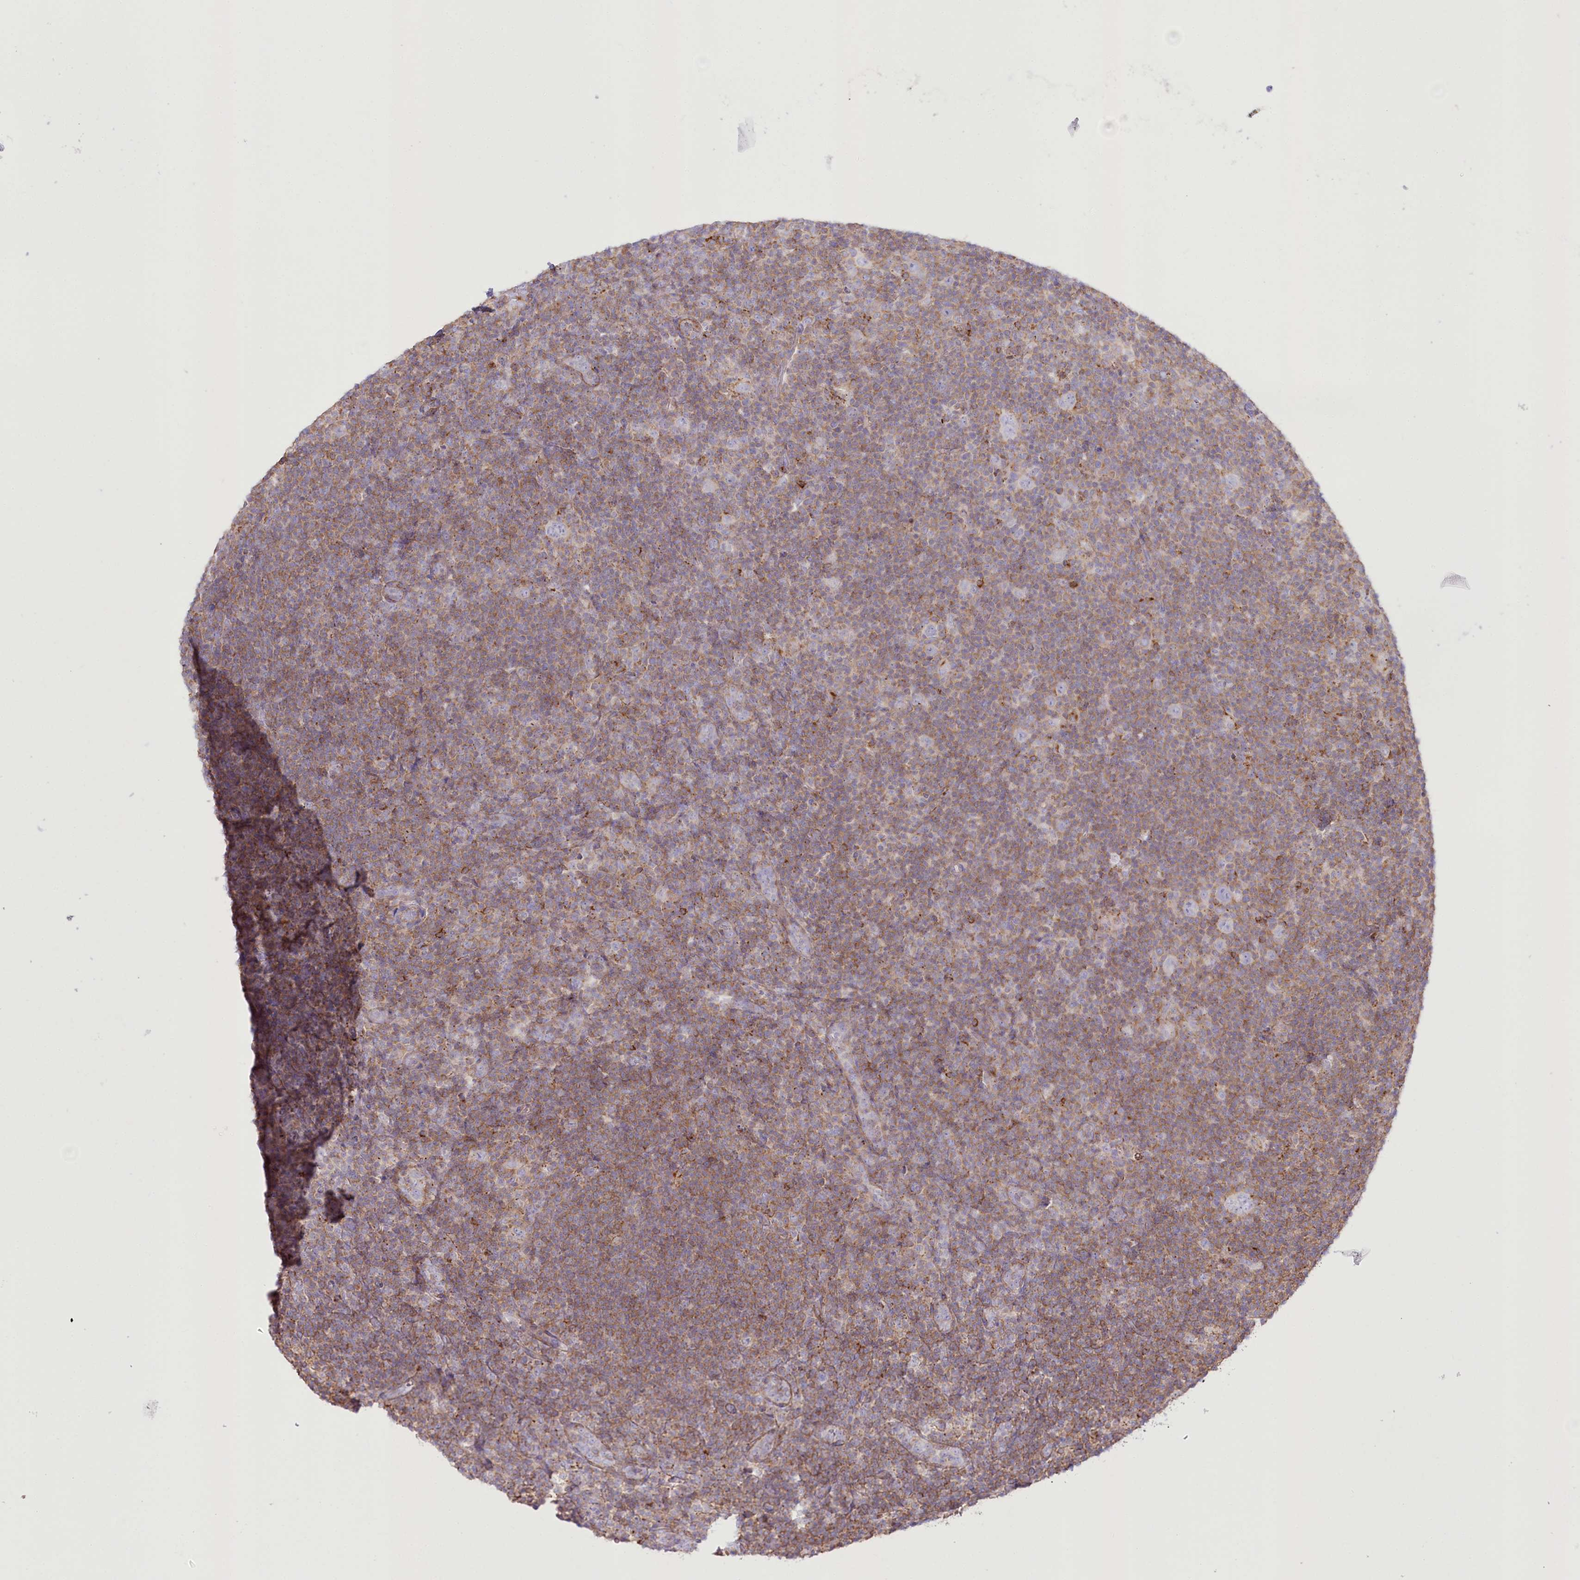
{"staining": {"intensity": "negative", "quantity": "none", "location": "none"}, "tissue": "lymphoma", "cell_type": "Tumor cells", "image_type": "cancer", "snomed": [{"axis": "morphology", "description": "Hodgkin's disease, NOS"}, {"axis": "topography", "description": "Lymph node"}], "caption": "This micrograph is of lymphoma stained with IHC to label a protein in brown with the nuclei are counter-stained blue. There is no positivity in tumor cells.", "gene": "FAM216A", "patient": {"sex": "female", "age": 57}}